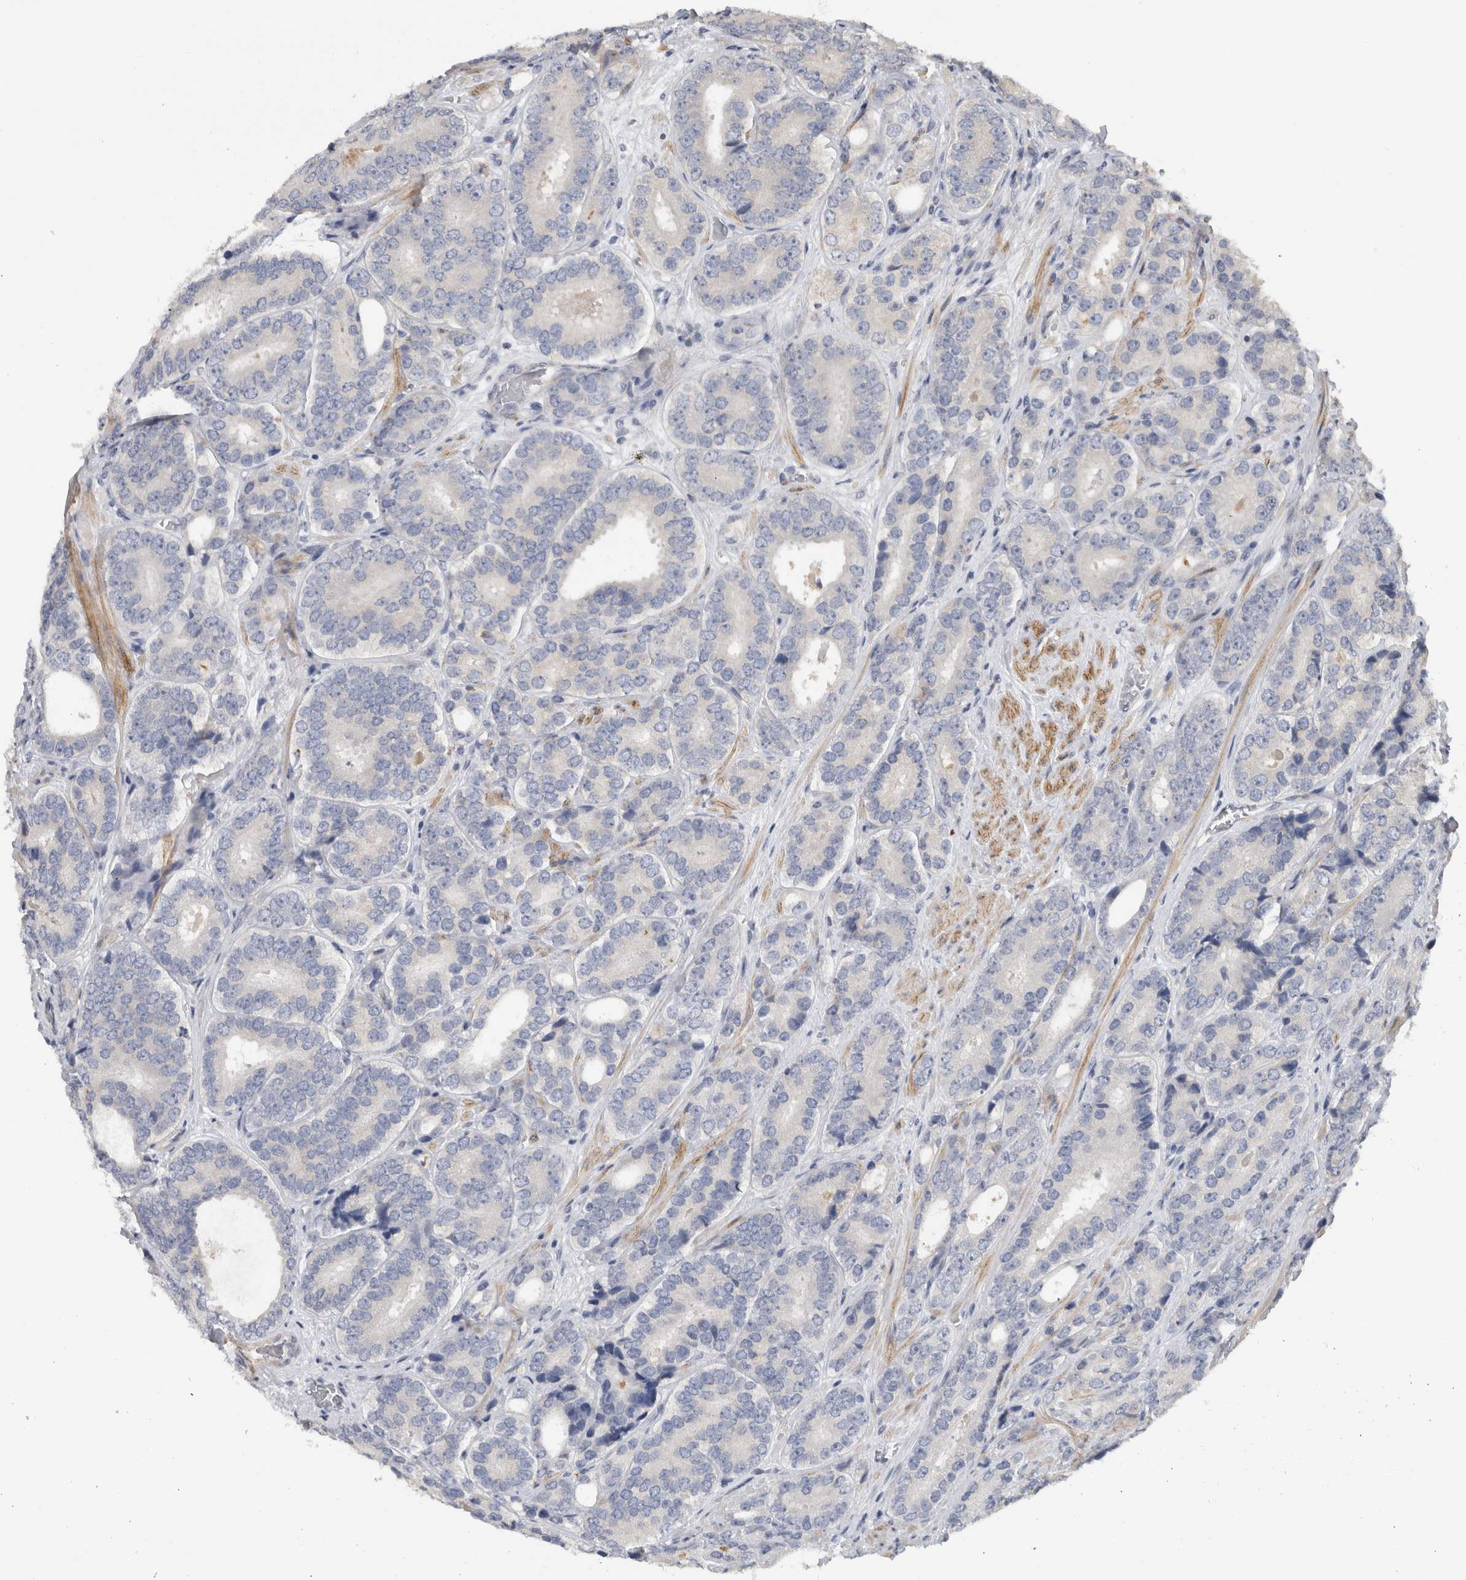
{"staining": {"intensity": "negative", "quantity": "none", "location": "none"}, "tissue": "prostate cancer", "cell_type": "Tumor cells", "image_type": "cancer", "snomed": [{"axis": "morphology", "description": "Adenocarcinoma, High grade"}, {"axis": "topography", "description": "Prostate"}], "caption": "A micrograph of human prostate adenocarcinoma (high-grade) is negative for staining in tumor cells. Brightfield microscopy of immunohistochemistry (IHC) stained with DAB (brown) and hematoxylin (blue), captured at high magnification.", "gene": "MGAT1", "patient": {"sex": "male", "age": 56}}